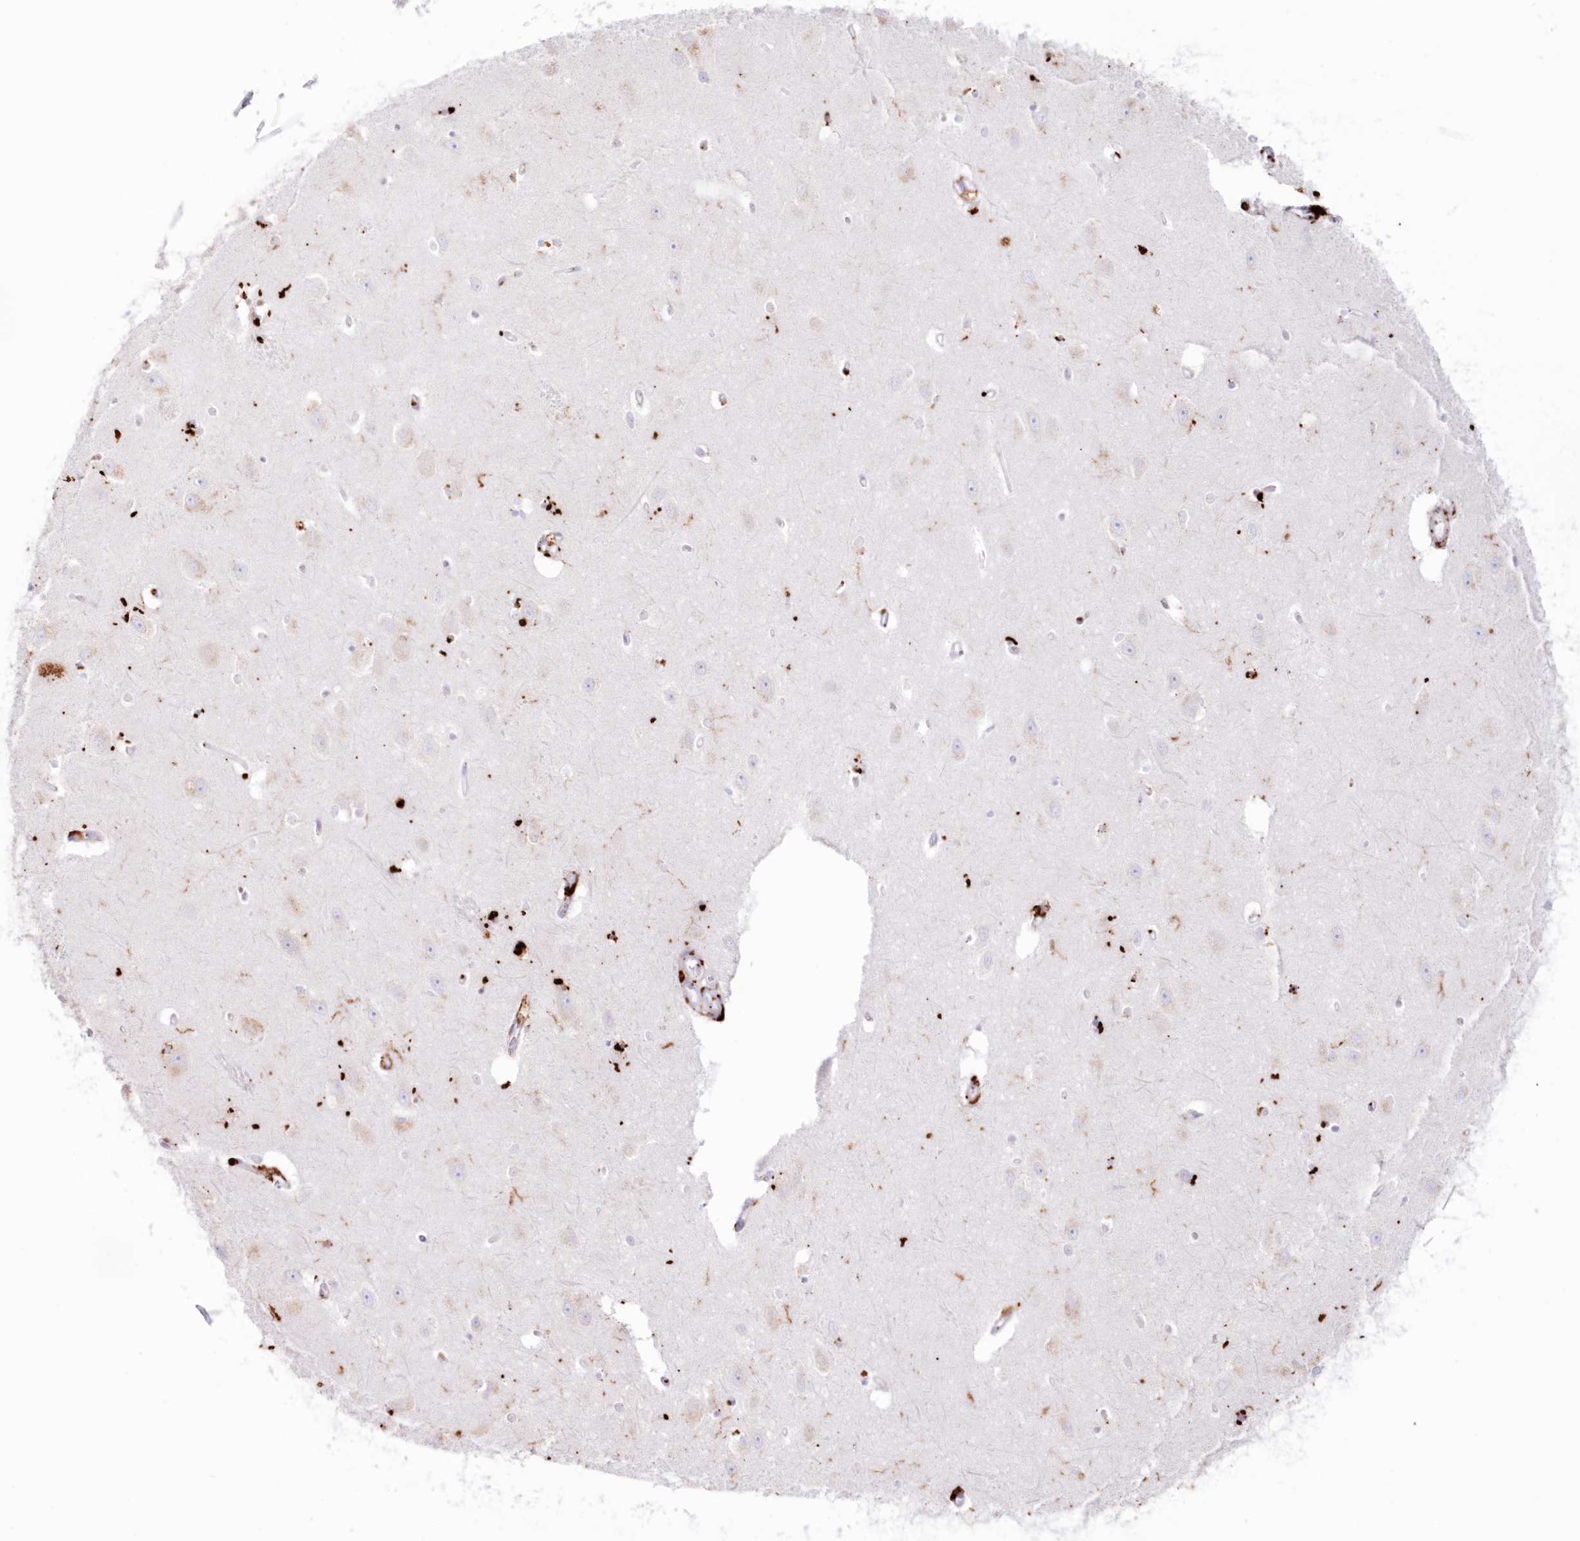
{"staining": {"intensity": "moderate", "quantity": "<25%", "location": "cytoplasmic/membranous"}, "tissue": "hippocampus", "cell_type": "Glial cells", "image_type": "normal", "snomed": [{"axis": "morphology", "description": "Normal tissue, NOS"}, {"axis": "topography", "description": "Hippocampus"}], "caption": "Immunohistochemistry (DAB (3,3'-diaminobenzidine)) staining of normal human hippocampus exhibits moderate cytoplasmic/membranous protein positivity in about <25% of glial cells.", "gene": "TPP1", "patient": {"sex": "female", "age": 64}}